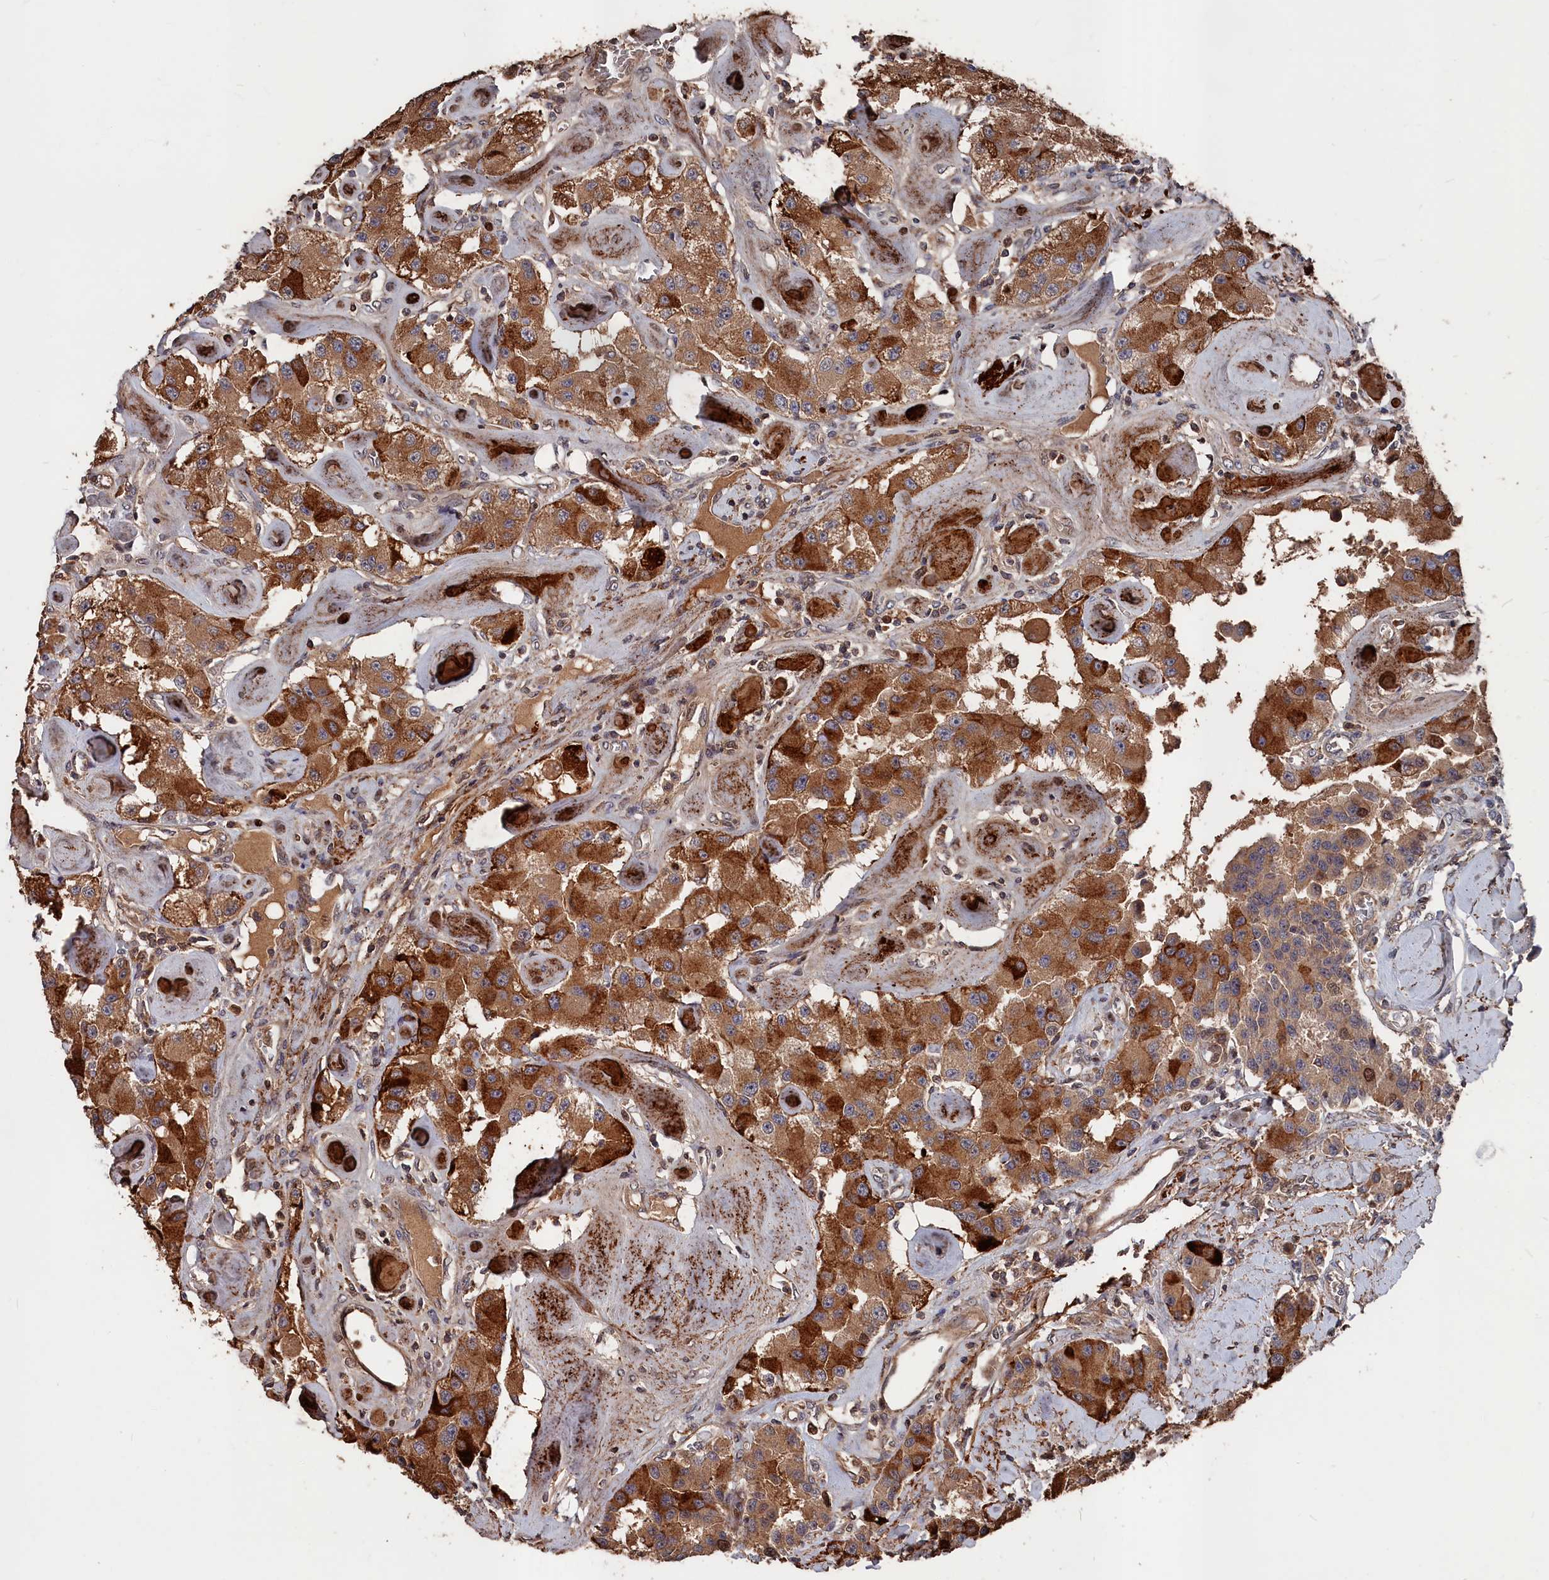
{"staining": {"intensity": "strong", "quantity": ">75%", "location": "cytoplasmic/membranous"}, "tissue": "carcinoid", "cell_type": "Tumor cells", "image_type": "cancer", "snomed": [{"axis": "morphology", "description": "Carcinoid, malignant, NOS"}, {"axis": "topography", "description": "Pancreas"}], "caption": "Protein expression analysis of human malignant carcinoid reveals strong cytoplasmic/membranous positivity in about >75% of tumor cells.", "gene": "RMI2", "patient": {"sex": "male", "age": 41}}